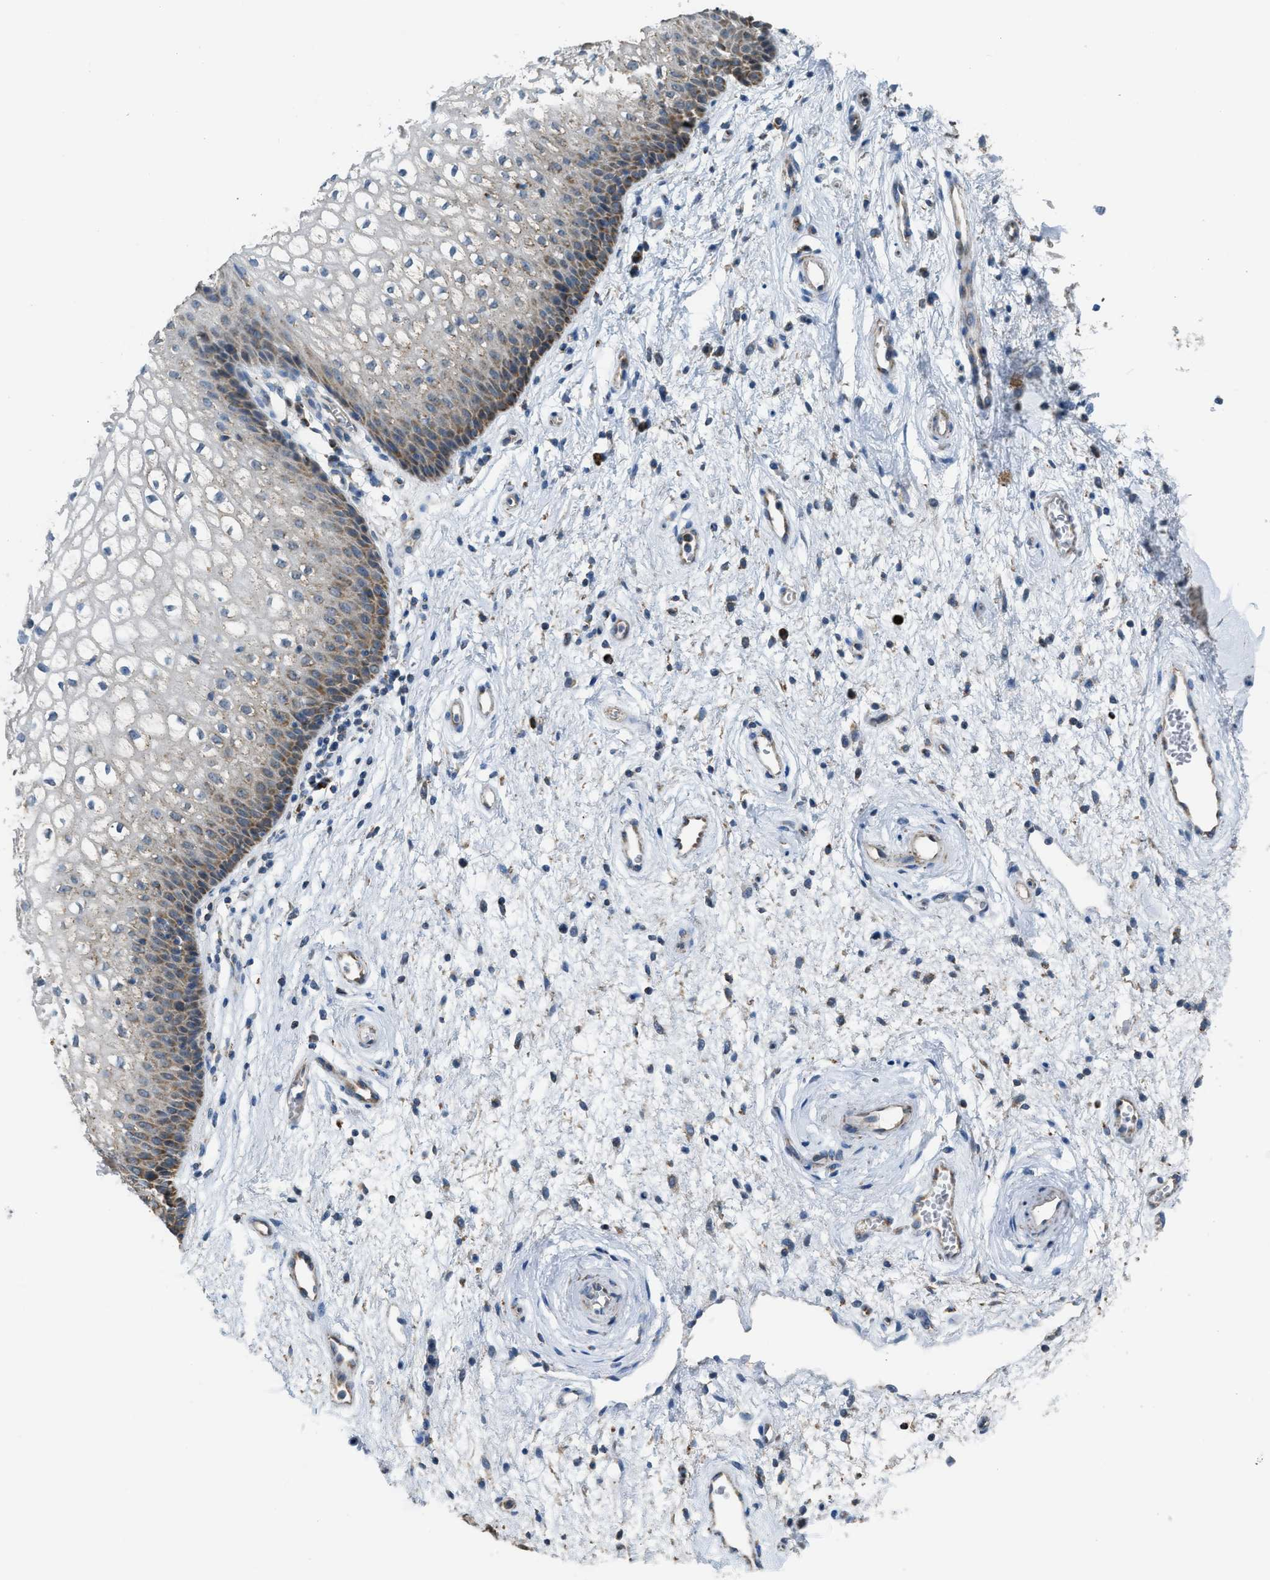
{"staining": {"intensity": "moderate", "quantity": "25%-75%", "location": "cytoplasmic/membranous"}, "tissue": "vagina", "cell_type": "Squamous epithelial cells", "image_type": "normal", "snomed": [{"axis": "morphology", "description": "Normal tissue, NOS"}, {"axis": "topography", "description": "Vagina"}], "caption": "An immunohistochemistry (IHC) photomicrograph of unremarkable tissue is shown. Protein staining in brown labels moderate cytoplasmic/membranous positivity in vagina within squamous epithelial cells.", "gene": "ETFB", "patient": {"sex": "female", "age": 34}}